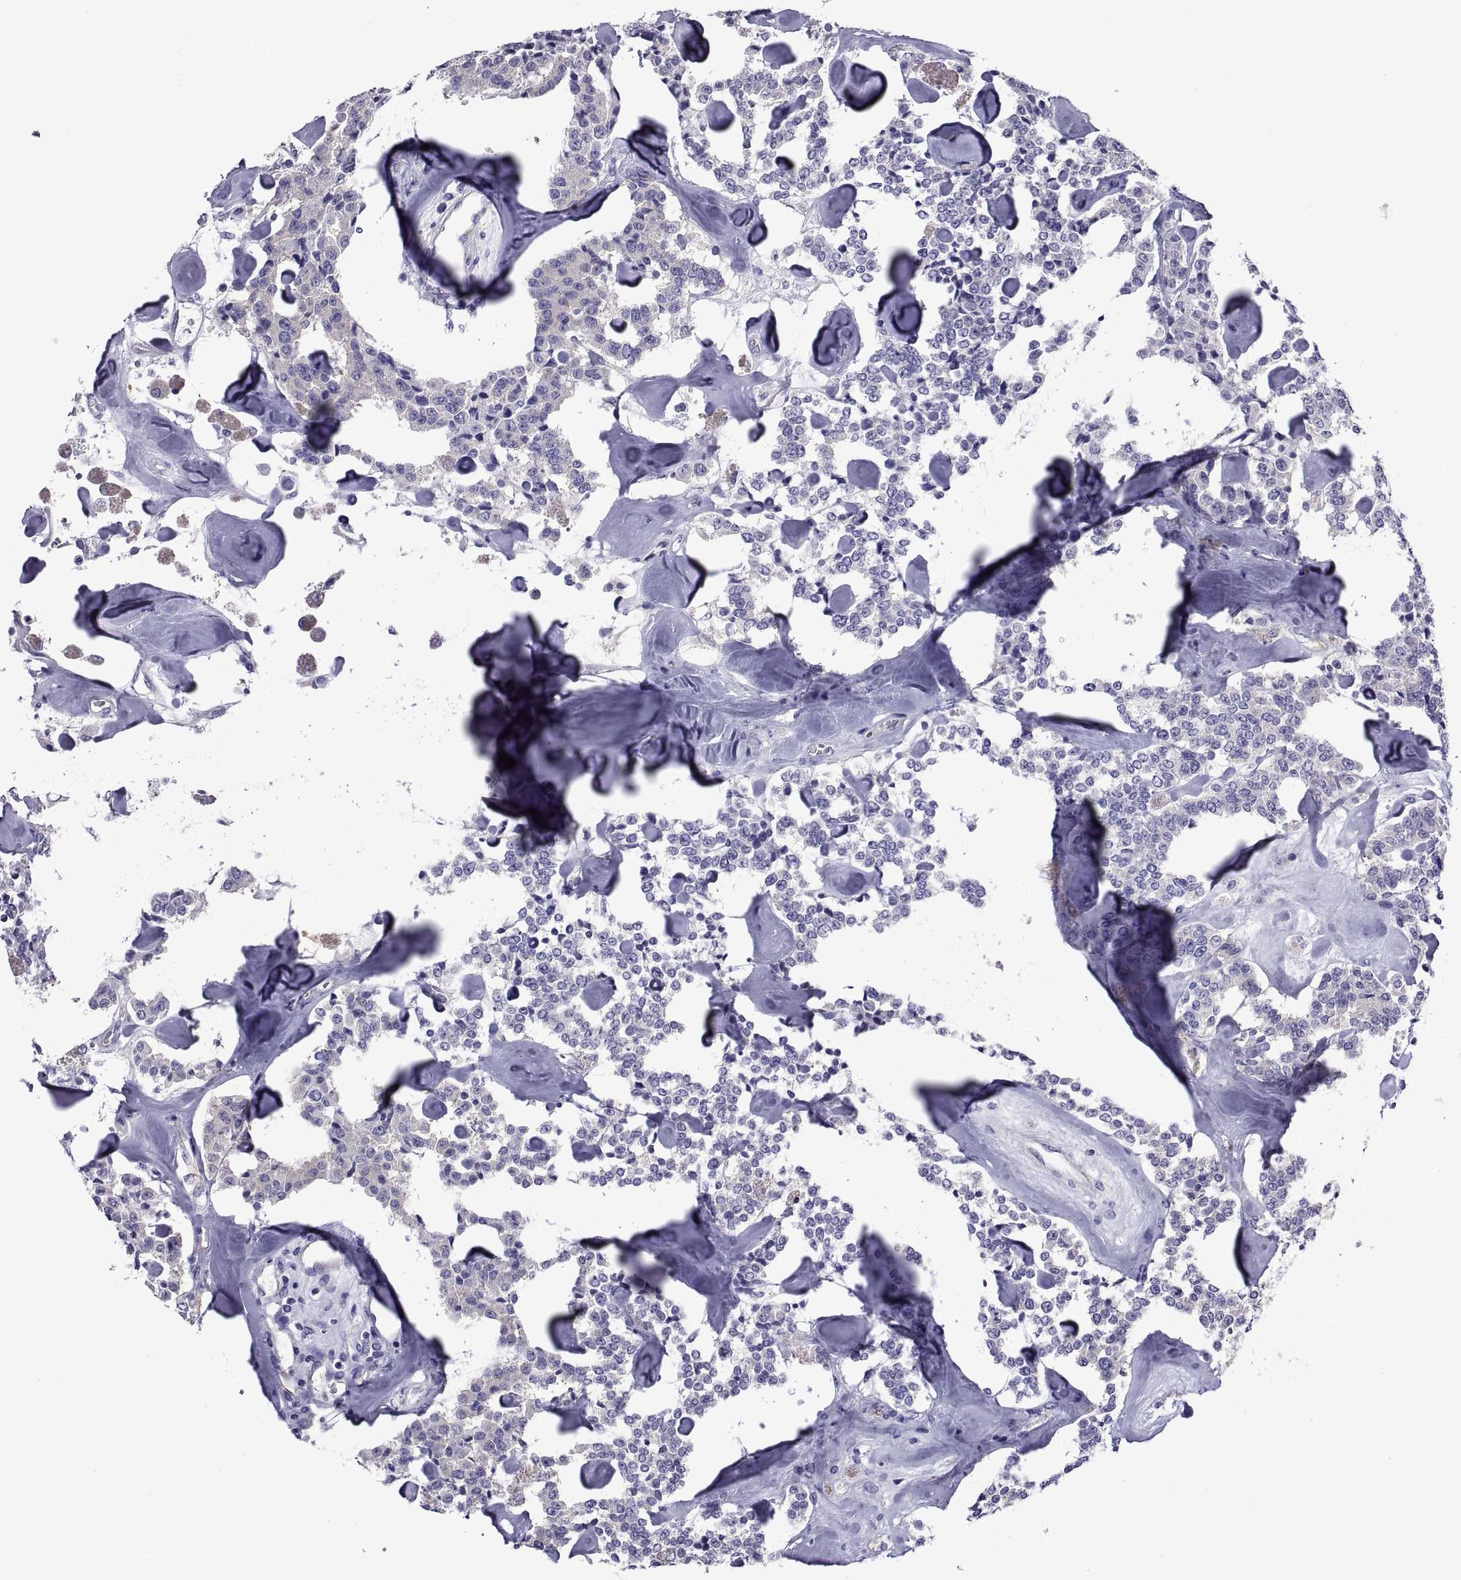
{"staining": {"intensity": "negative", "quantity": "none", "location": "none"}, "tissue": "carcinoid", "cell_type": "Tumor cells", "image_type": "cancer", "snomed": [{"axis": "morphology", "description": "Carcinoid, malignant, NOS"}, {"axis": "topography", "description": "Pancreas"}], "caption": "Tumor cells show no significant expression in malignant carcinoid.", "gene": "TMC3", "patient": {"sex": "male", "age": 41}}